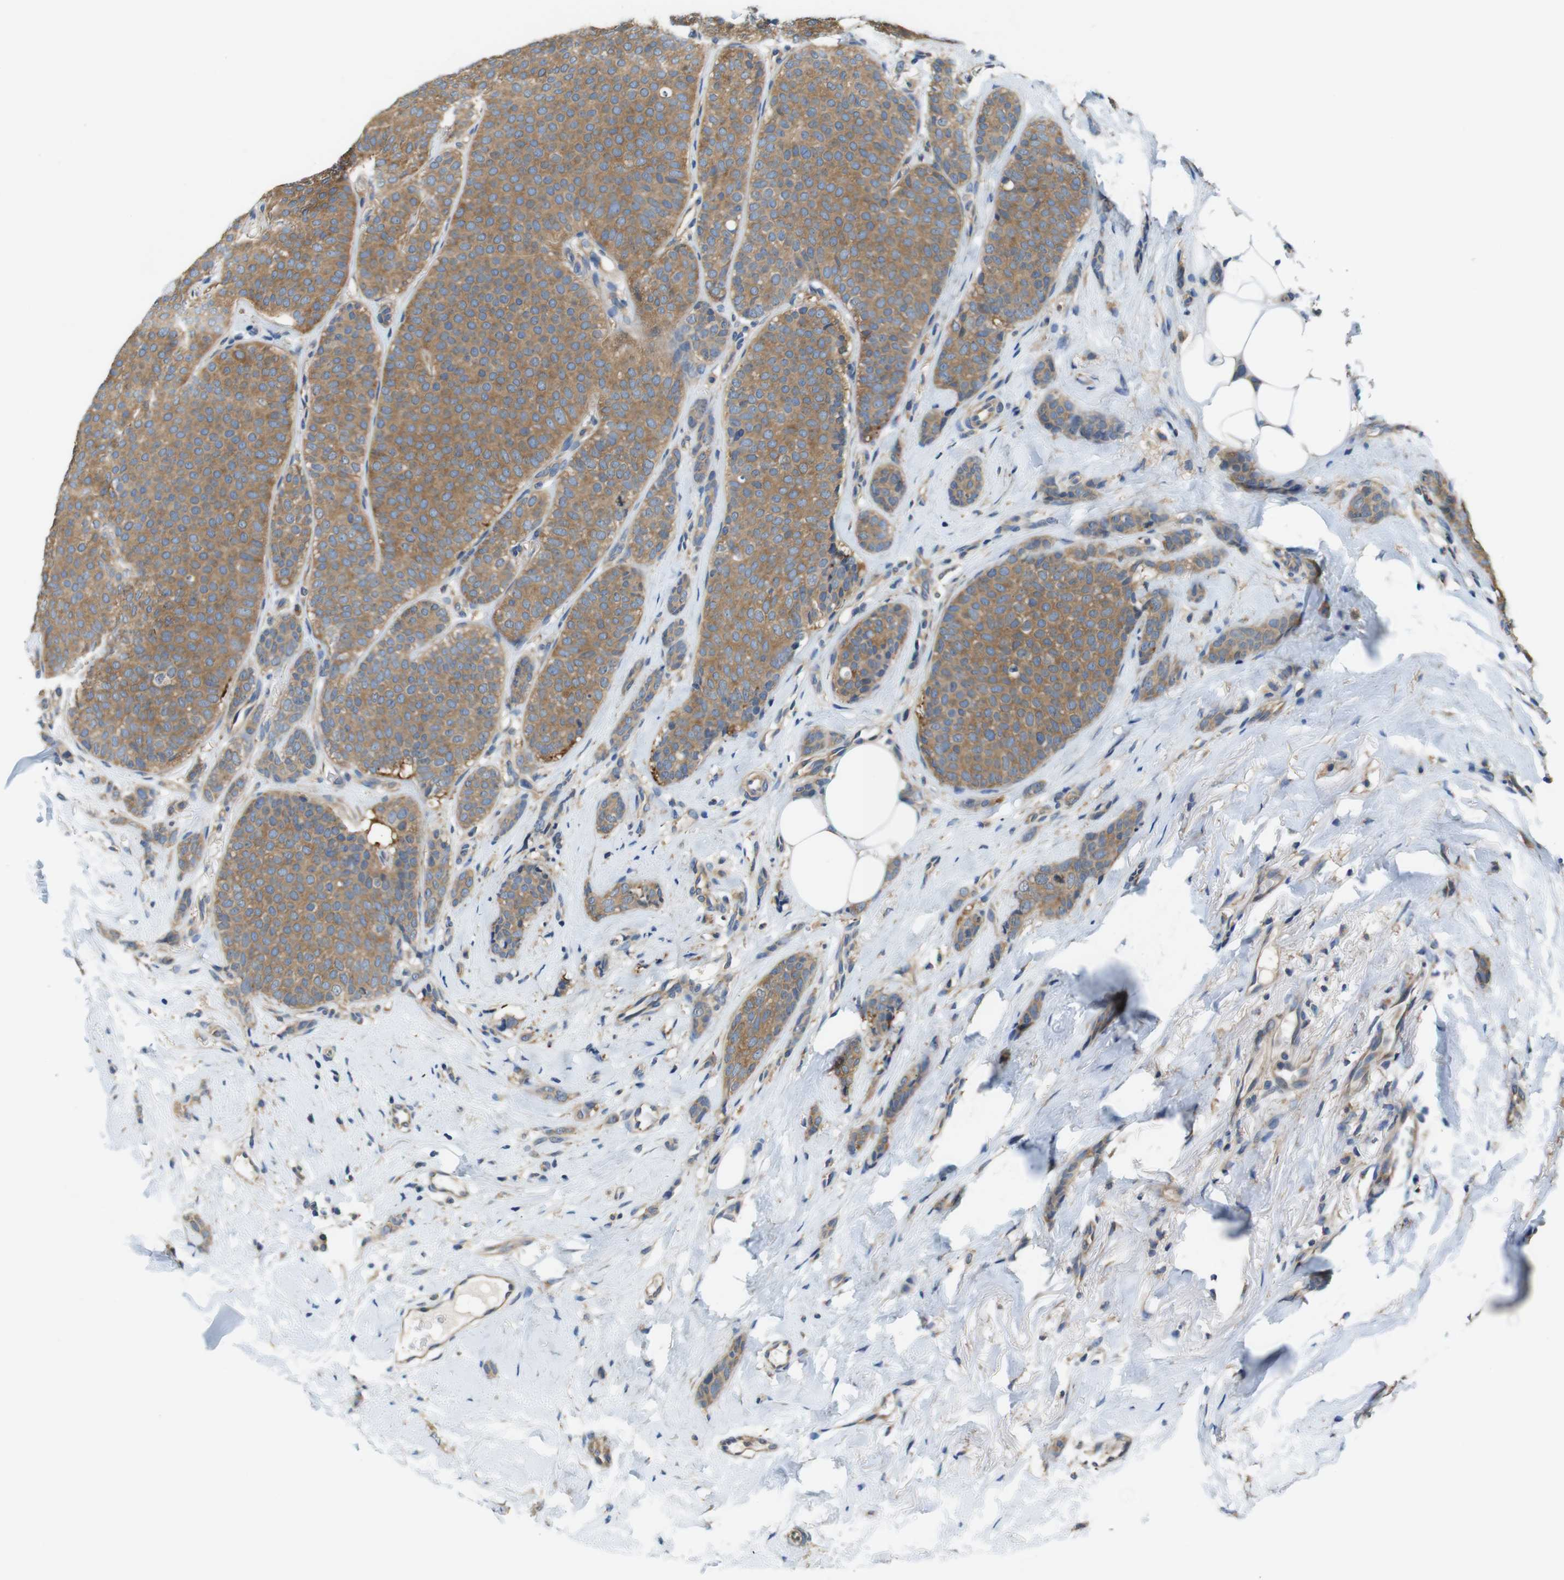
{"staining": {"intensity": "moderate", "quantity": ">75%", "location": "cytoplasmic/membranous"}, "tissue": "breast cancer", "cell_type": "Tumor cells", "image_type": "cancer", "snomed": [{"axis": "morphology", "description": "Lobular carcinoma"}, {"axis": "topography", "description": "Skin"}, {"axis": "topography", "description": "Breast"}], "caption": "Lobular carcinoma (breast) stained for a protein (brown) shows moderate cytoplasmic/membranous positive staining in approximately >75% of tumor cells.", "gene": "DCTN1", "patient": {"sex": "female", "age": 46}}